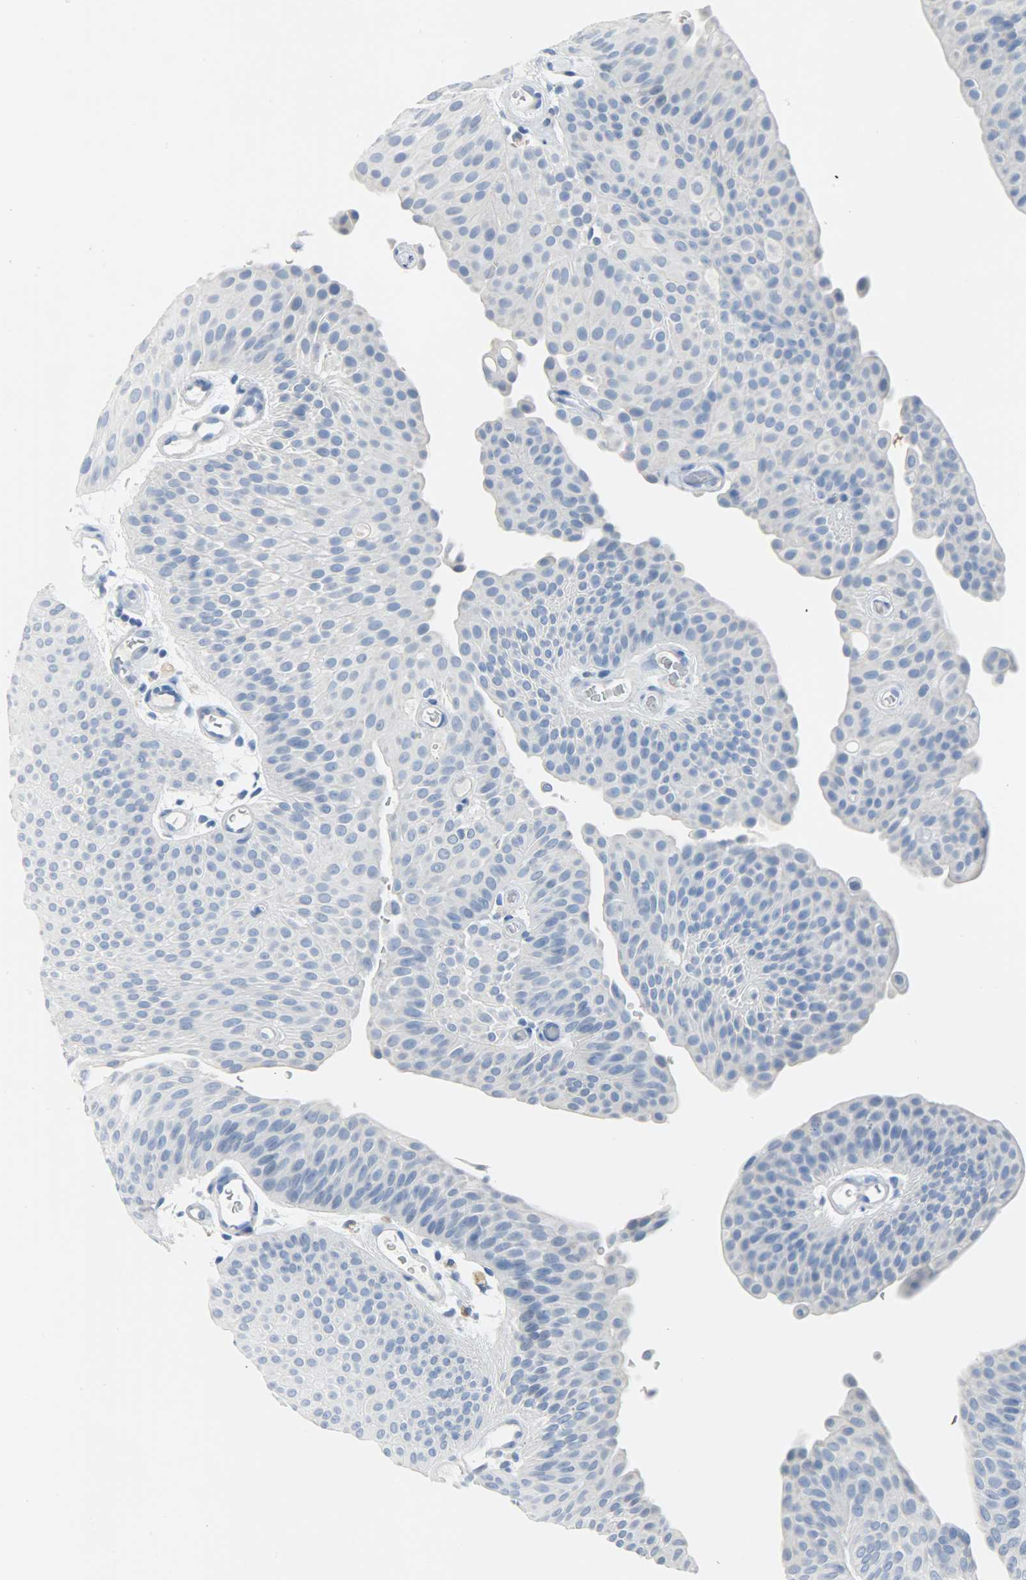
{"staining": {"intensity": "negative", "quantity": "none", "location": "none"}, "tissue": "urothelial cancer", "cell_type": "Tumor cells", "image_type": "cancer", "snomed": [{"axis": "morphology", "description": "Urothelial carcinoma, Low grade"}, {"axis": "topography", "description": "Urinary bladder"}], "caption": "A high-resolution histopathology image shows IHC staining of urothelial carcinoma (low-grade), which displays no significant staining in tumor cells.", "gene": "CA3", "patient": {"sex": "female", "age": 60}}